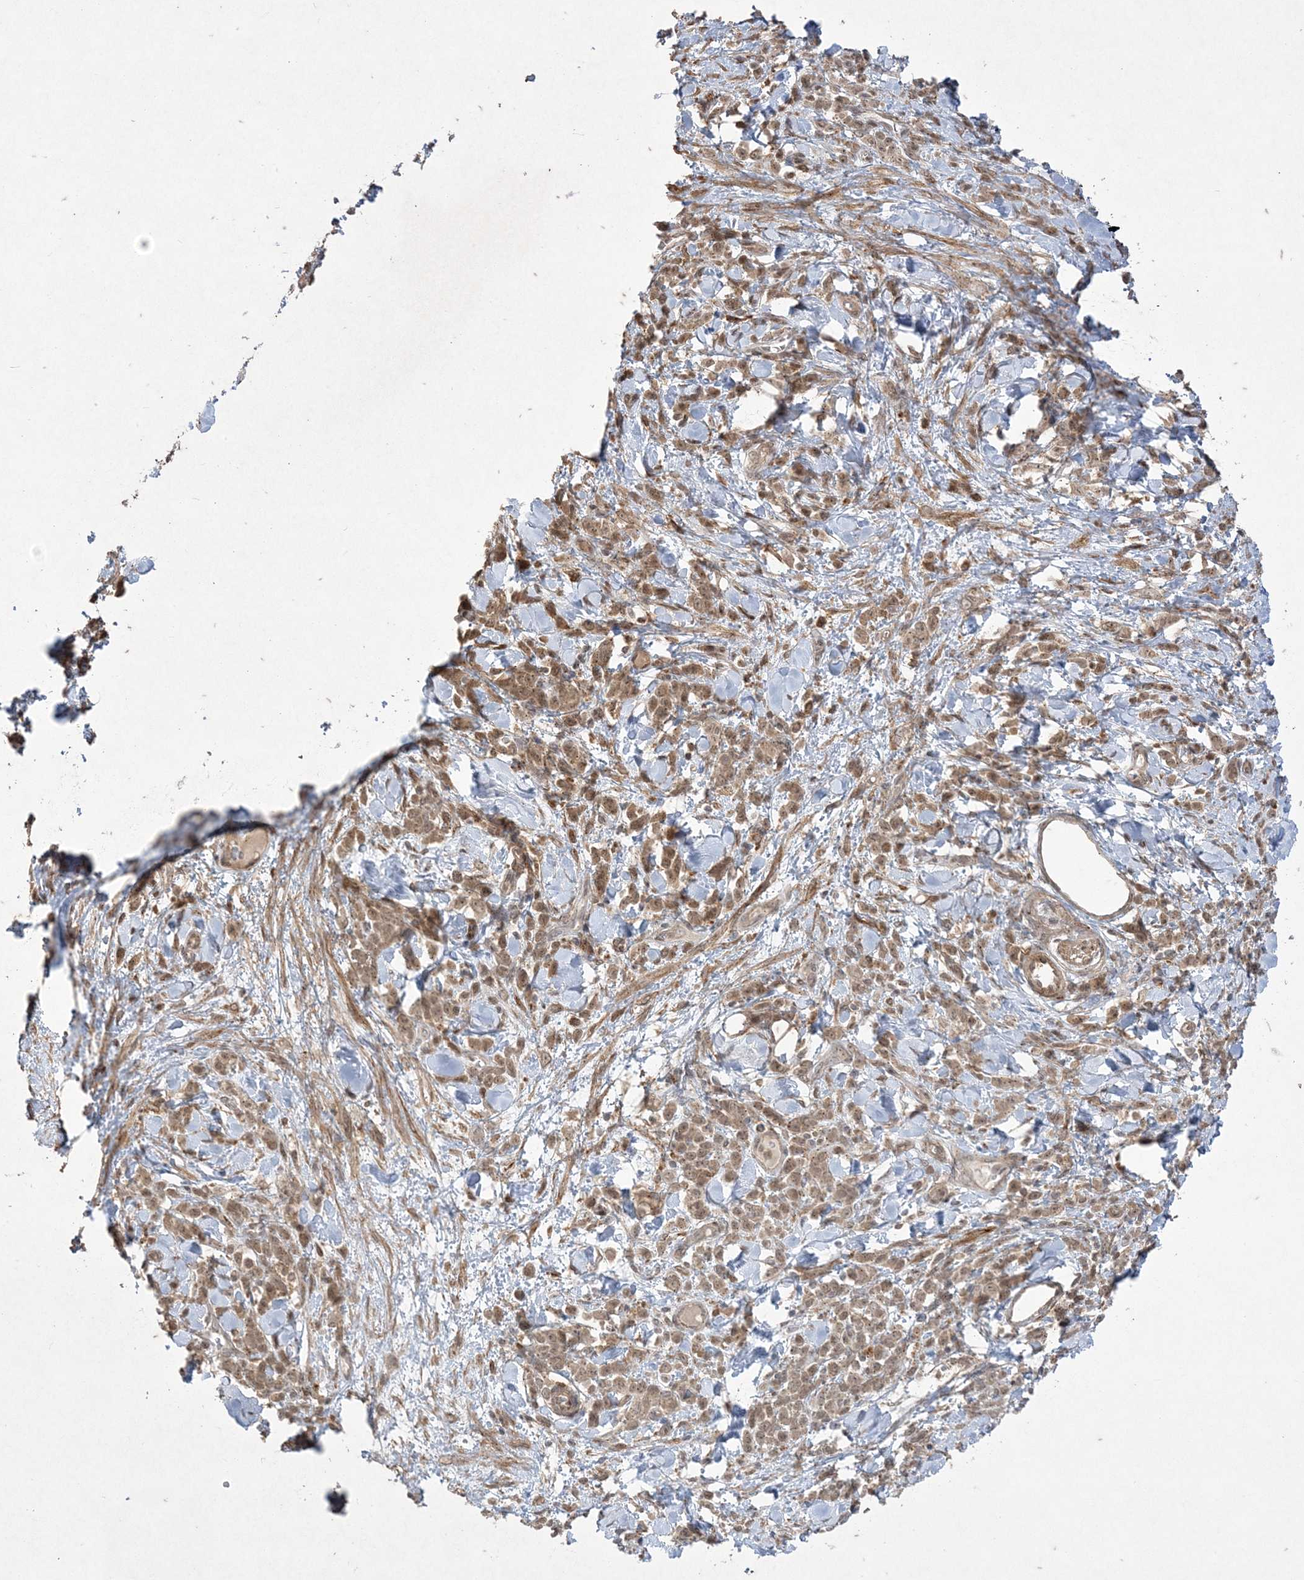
{"staining": {"intensity": "moderate", "quantity": "25%-75%", "location": "cytoplasmic/membranous,nuclear"}, "tissue": "stomach cancer", "cell_type": "Tumor cells", "image_type": "cancer", "snomed": [{"axis": "morphology", "description": "Normal tissue, NOS"}, {"axis": "morphology", "description": "Adenocarcinoma, NOS"}, {"axis": "topography", "description": "Stomach"}], "caption": "DAB (3,3'-diaminobenzidine) immunohistochemical staining of human stomach cancer exhibits moderate cytoplasmic/membranous and nuclear protein staining in about 25%-75% of tumor cells.", "gene": "RRAS", "patient": {"sex": "male", "age": 82}}